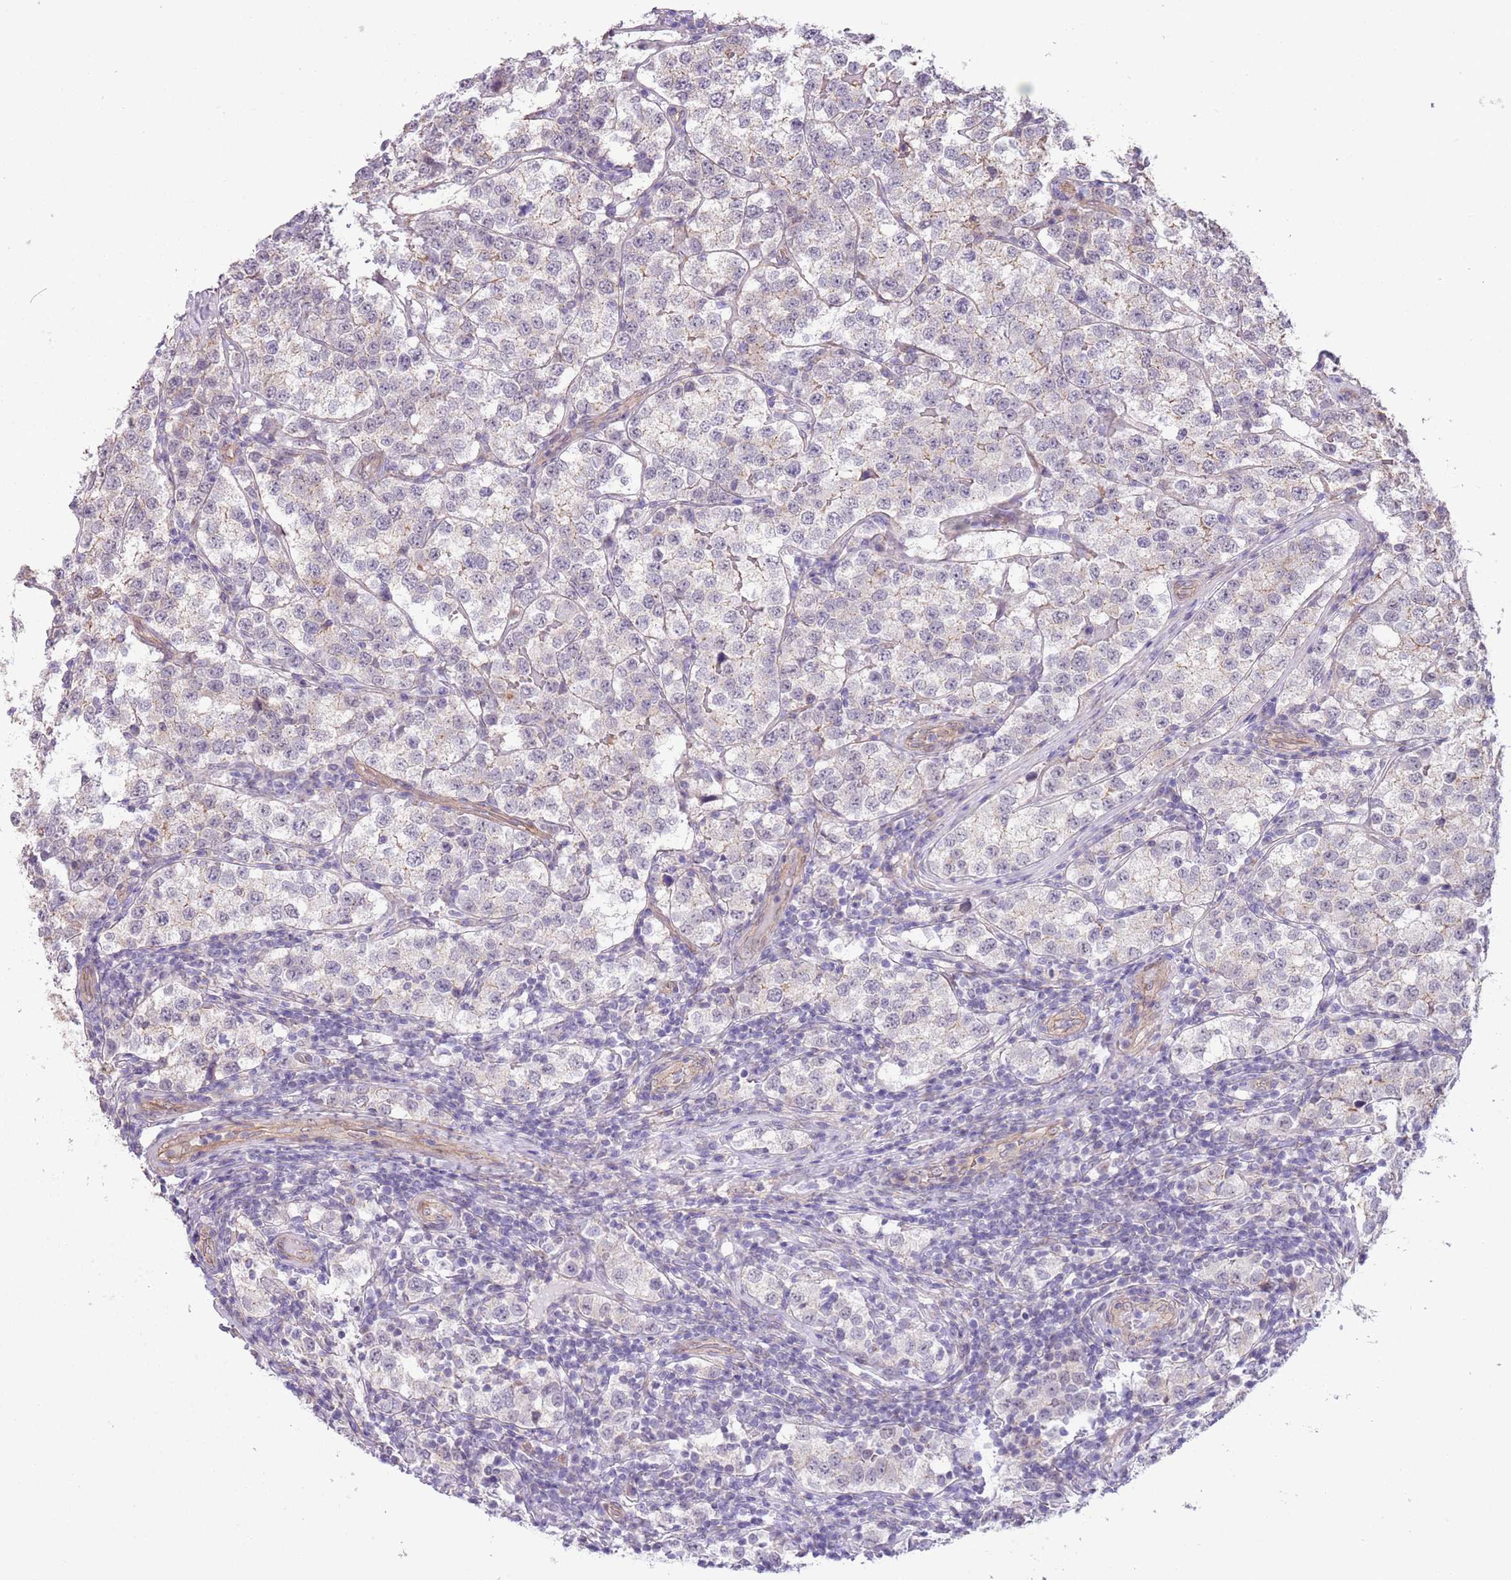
{"staining": {"intensity": "weak", "quantity": "<25%", "location": "cytoplasmic/membranous"}, "tissue": "testis cancer", "cell_type": "Tumor cells", "image_type": "cancer", "snomed": [{"axis": "morphology", "description": "Seminoma, NOS"}, {"axis": "topography", "description": "Testis"}], "caption": "This is an immunohistochemistry (IHC) image of human testis cancer (seminoma). There is no positivity in tumor cells.", "gene": "CREBZF", "patient": {"sex": "male", "age": 34}}